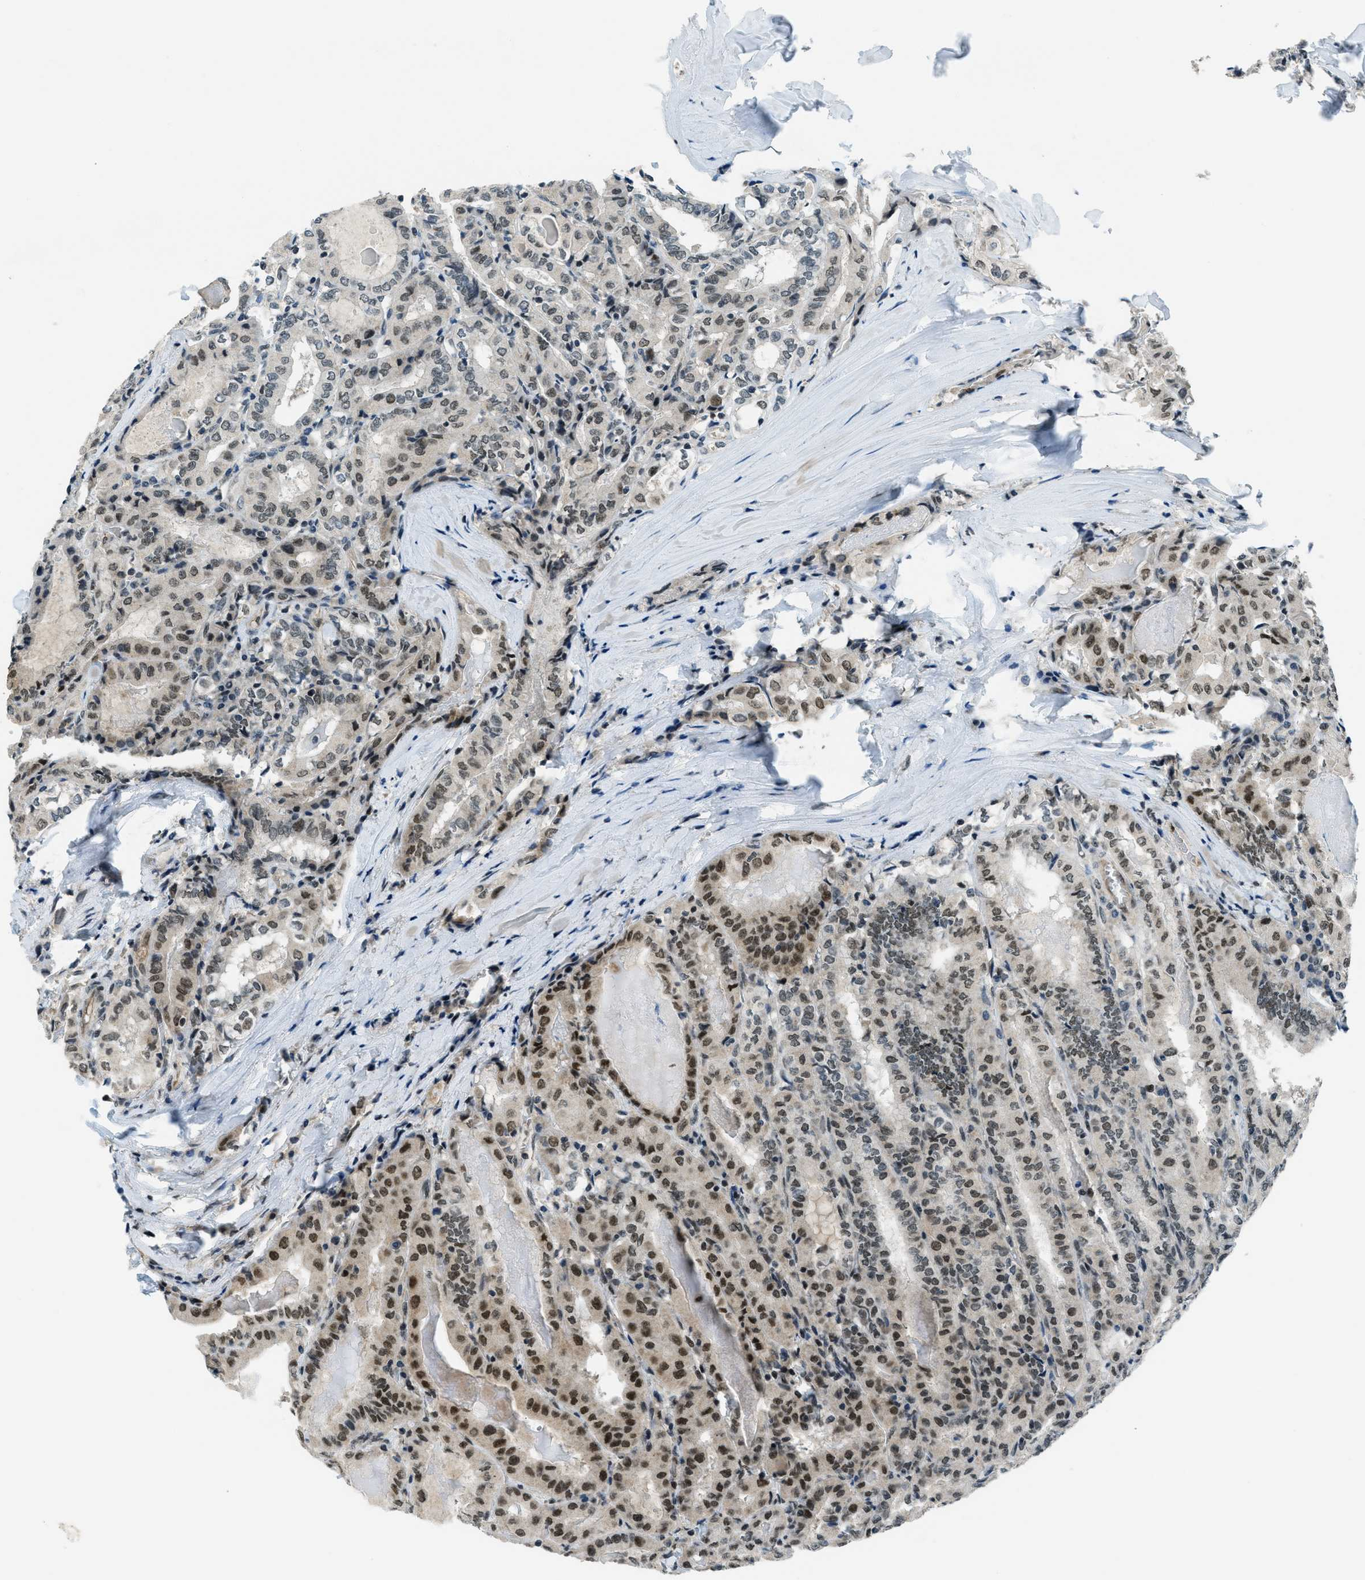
{"staining": {"intensity": "moderate", "quantity": "25%-75%", "location": "nuclear"}, "tissue": "thyroid cancer", "cell_type": "Tumor cells", "image_type": "cancer", "snomed": [{"axis": "morphology", "description": "Papillary adenocarcinoma, NOS"}, {"axis": "topography", "description": "Thyroid gland"}], "caption": "Immunohistochemical staining of thyroid papillary adenocarcinoma exhibits medium levels of moderate nuclear positivity in approximately 25%-75% of tumor cells. (Stains: DAB in brown, nuclei in blue, Microscopy: brightfield microscopy at high magnification).", "gene": "KLF6", "patient": {"sex": "female", "age": 42}}